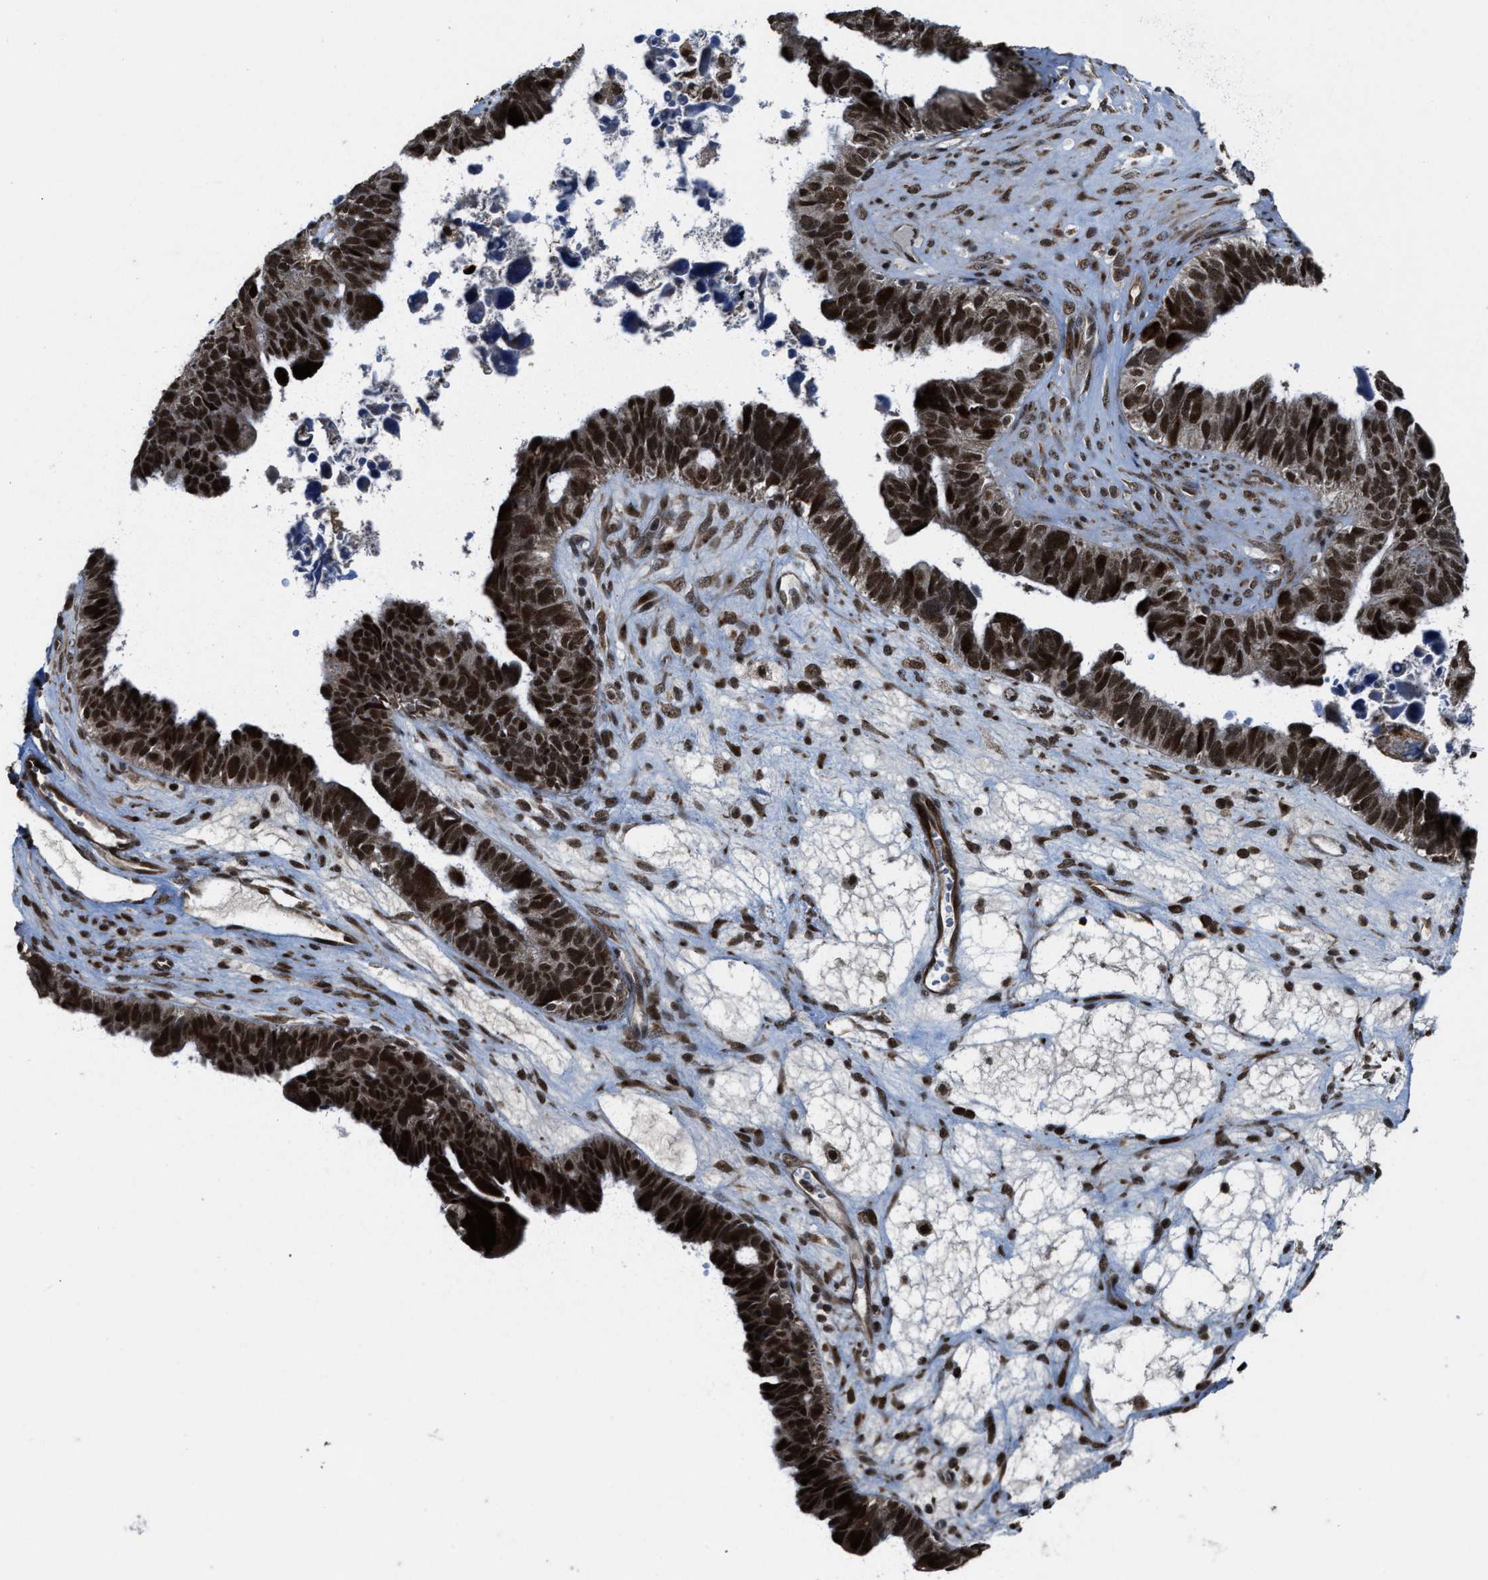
{"staining": {"intensity": "strong", "quantity": ">75%", "location": "nuclear"}, "tissue": "ovarian cancer", "cell_type": "Tumor cells", "image_type": "cancer", "snomed": [{"axis": "morphology", "description": "Cystadenocarcinoma, serous, NOS"}, {"axis": "topography", "description": "Ovary"}], "caption": "An image showing strong nuclear positivity in approximately >75% of tumor cells in ovarian cancer, as visualized by brown immunohistochemical staining.", "gene": "ZNF250", "patient": {"sex": "female", "age": 79}}